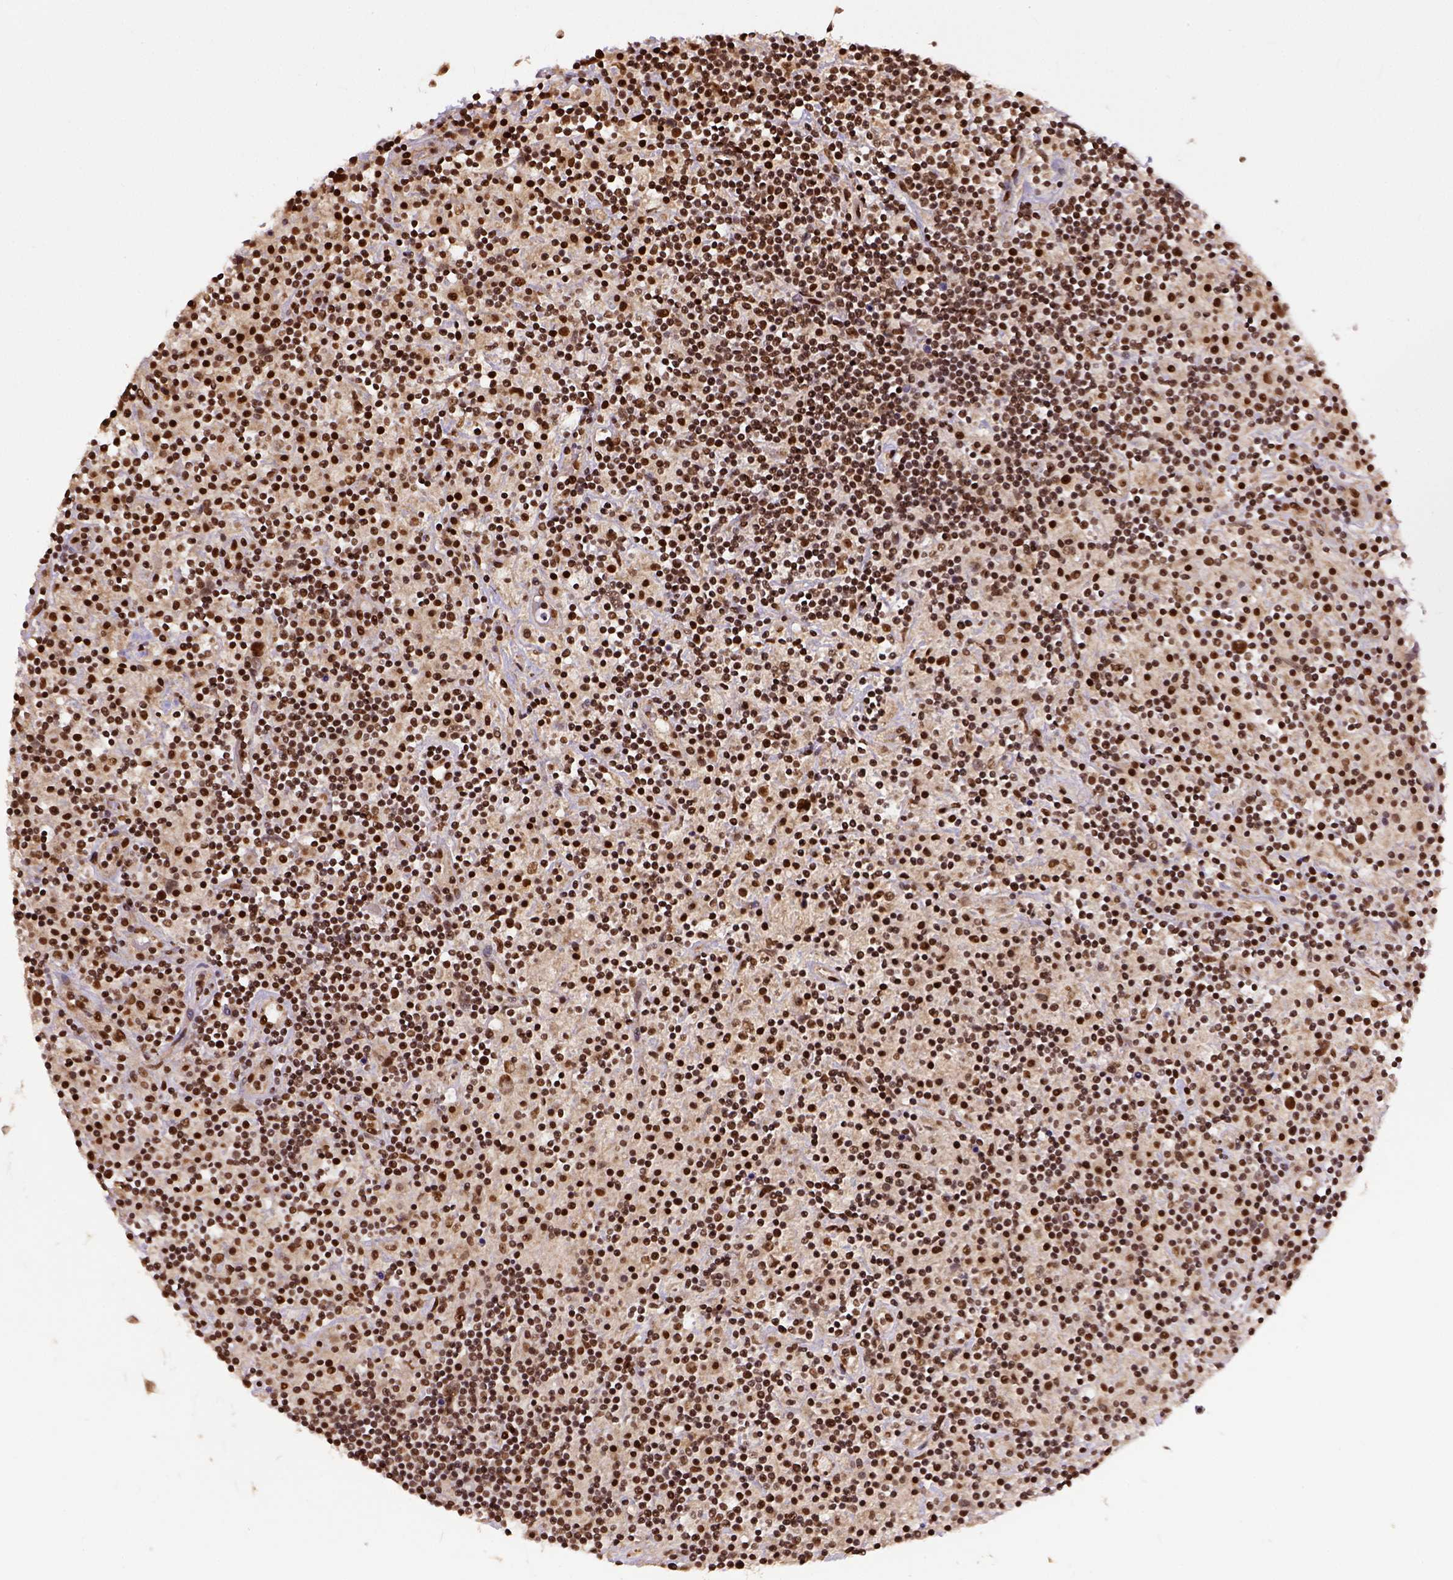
{"staining": {"intensity": "strong", "quantity": ">75%", "location": "nuclear"}, "tissue": "lymphoma", "cell_type": "Tumor cells", "image_type": "cancer", "snomed": [{"axis": "morphology", "description": "Hodgkin's disease, NOS"}, {"axis": "topography", "description": "Lymph node"}], "caption": "Strong nuclear expression for a protein is identified in approximately >75% of tumor cells of lymphoma using immunohistochemistry.", "gene": "NACC1", "patient": {"sex": "male", "age": 70}}